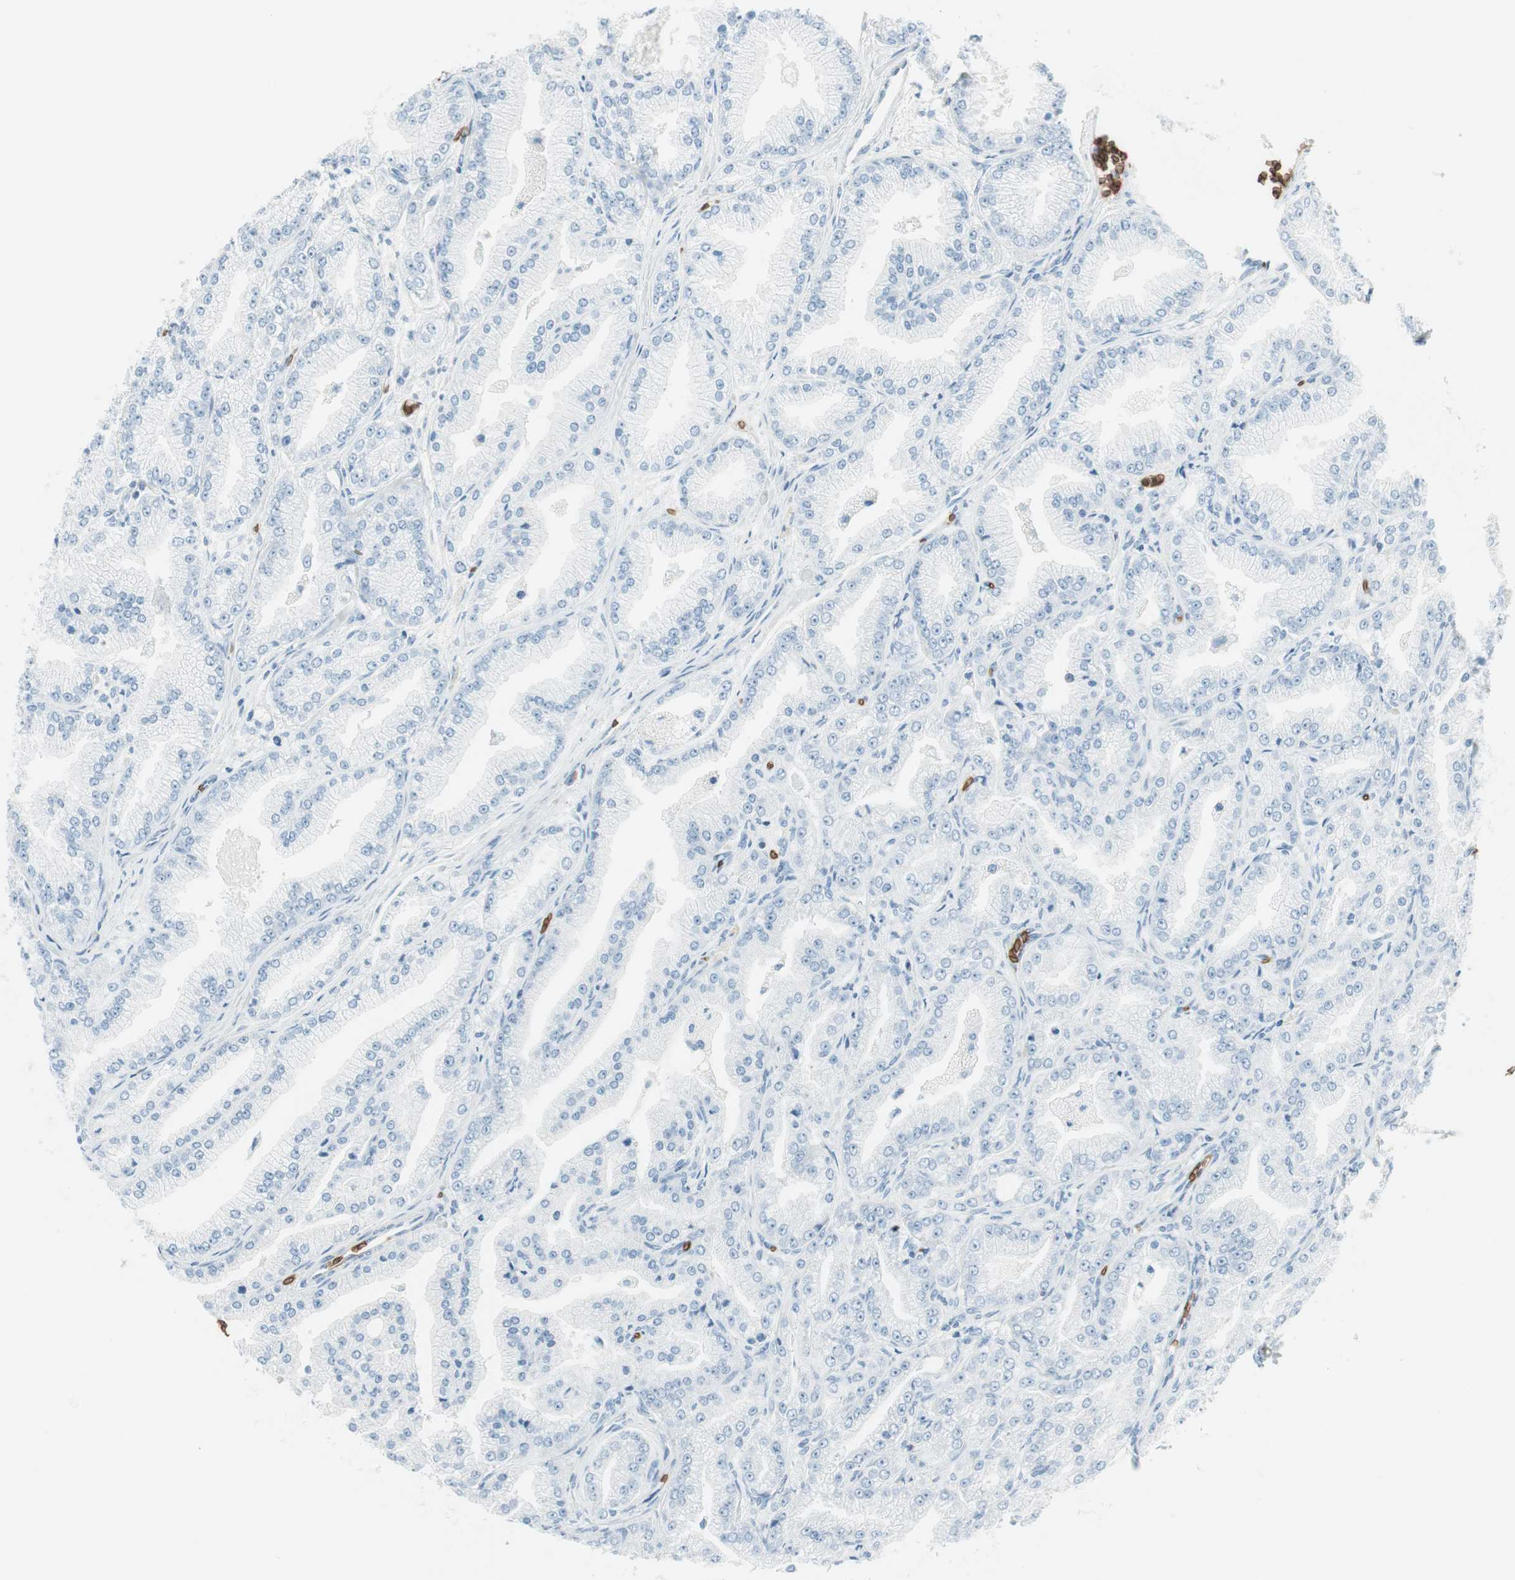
{"staining": {"intensity": "negative", "quantity": "none", "location": "none"}, "tissue": "prostate cancer", "cell_type": "Tumor cells", "image_type": "cancer", "snomed": [{"axis": "morphology", "description": "Adenocarcinoma, High grade"}, {"axis": "topography", "description": "Prostate"}], "caption": "IHC photomicrograph of human adenocarcinoma (high-grade) (prostate) stained for a protein (brown), which shows no positivity in tumor cells.", "gene": "MAP4K1", "patient": {"sex": "male", "age": 61}}